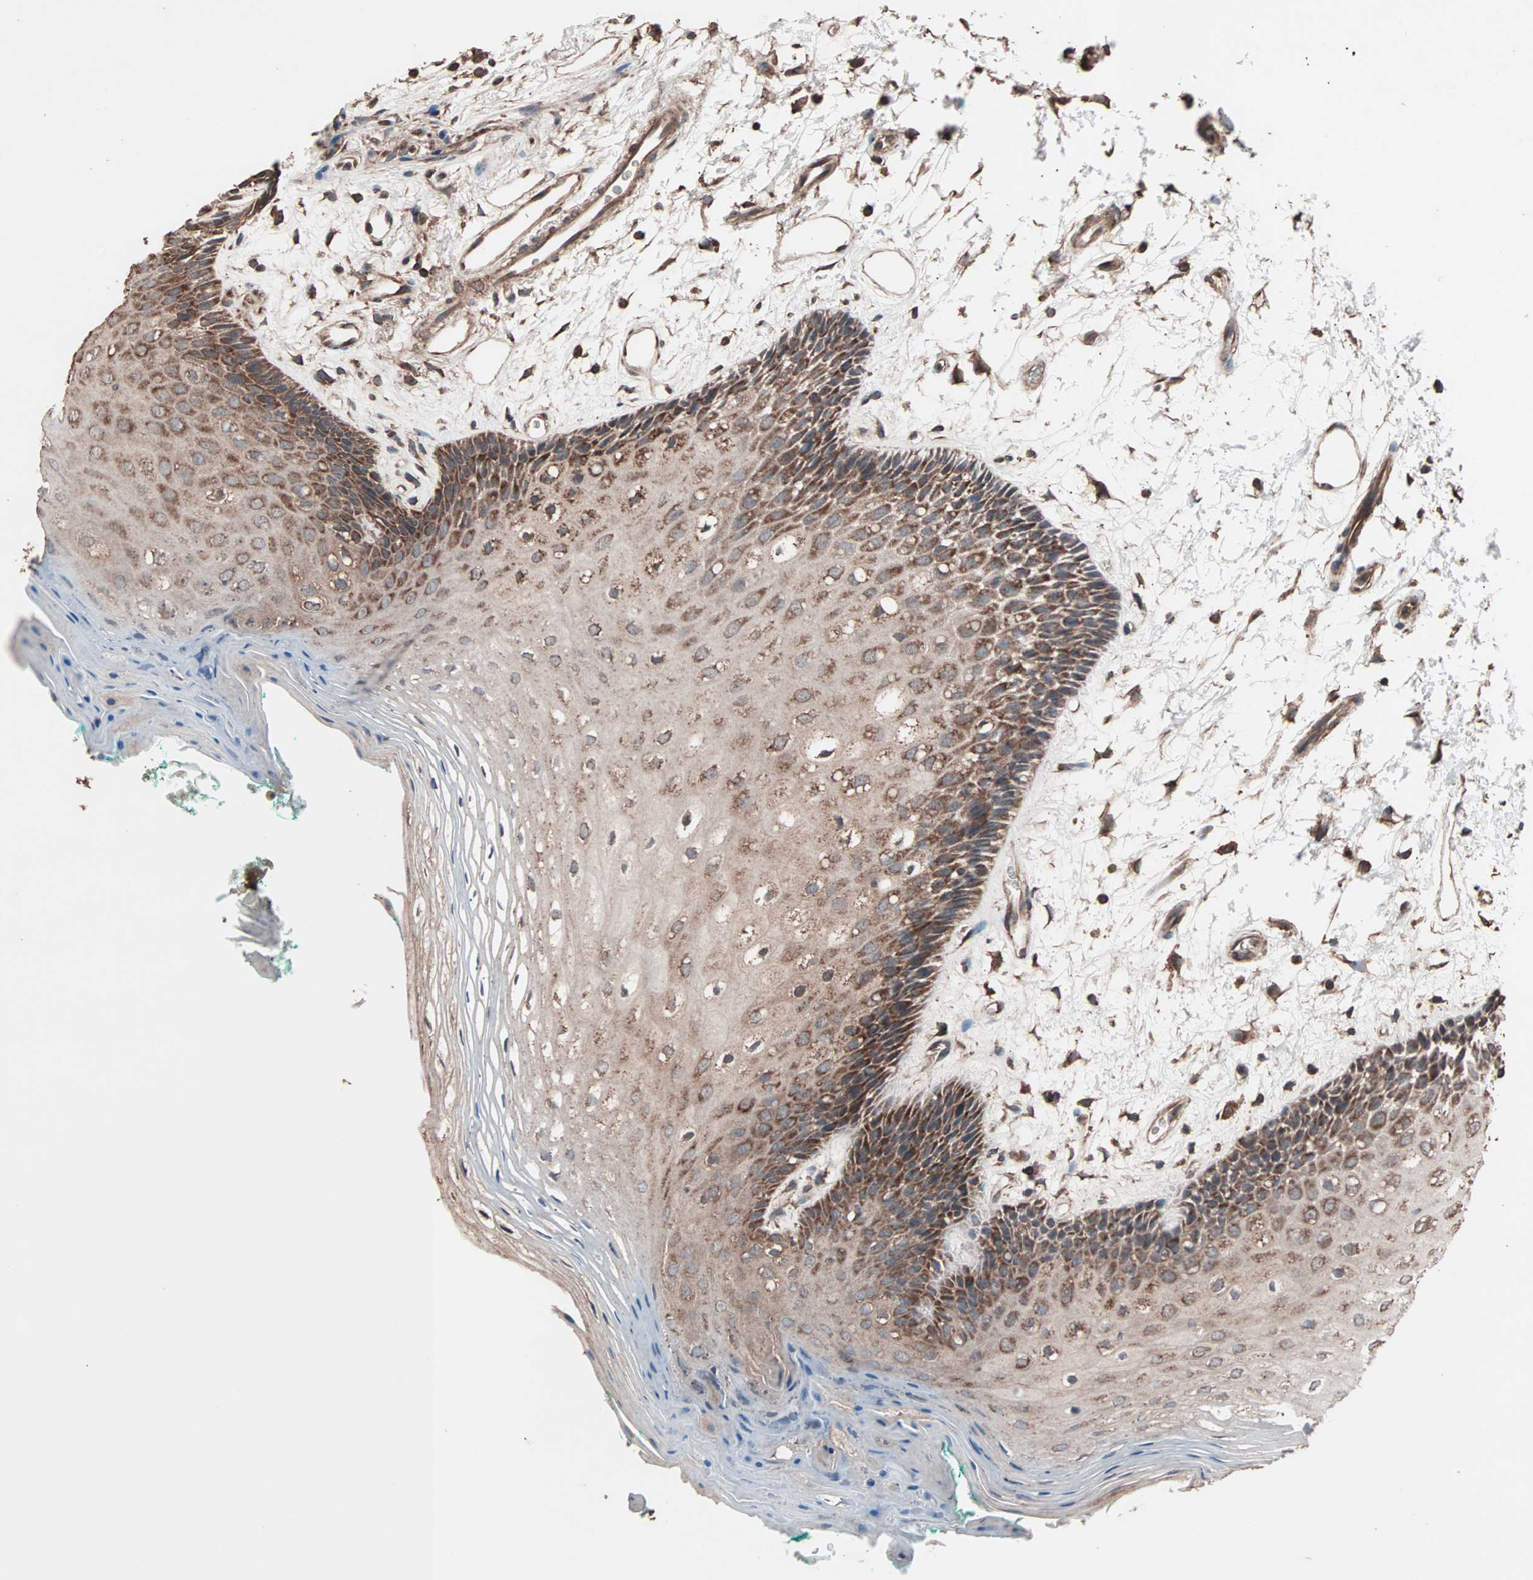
{"staining": {"intensity": "strong", "quantity": "25%-75%", "location": "cytoplasmic/membranous"}, "tissue": "oral mucosa", "cell_type": "Squamous epithelial cells", "image_type": "normal", "snomed": [{"axis": "morphology", "description": "Normal tissue, NOS"}, {"axis": "topography", "description": "Skeletal muscle"}, {"axis": "topography", "description": "Oral tissue"}, {"axis": "topography", "description": "Peripheral nerve tissue"}], "caption": "Unremarkable oral mucosa reveals strong cytoplasmic/membranous positivity in about 25%-75% of squamous epithelial cells.", "gene": "MRPL2", "patient": {"sex": "female", "age": 84}}